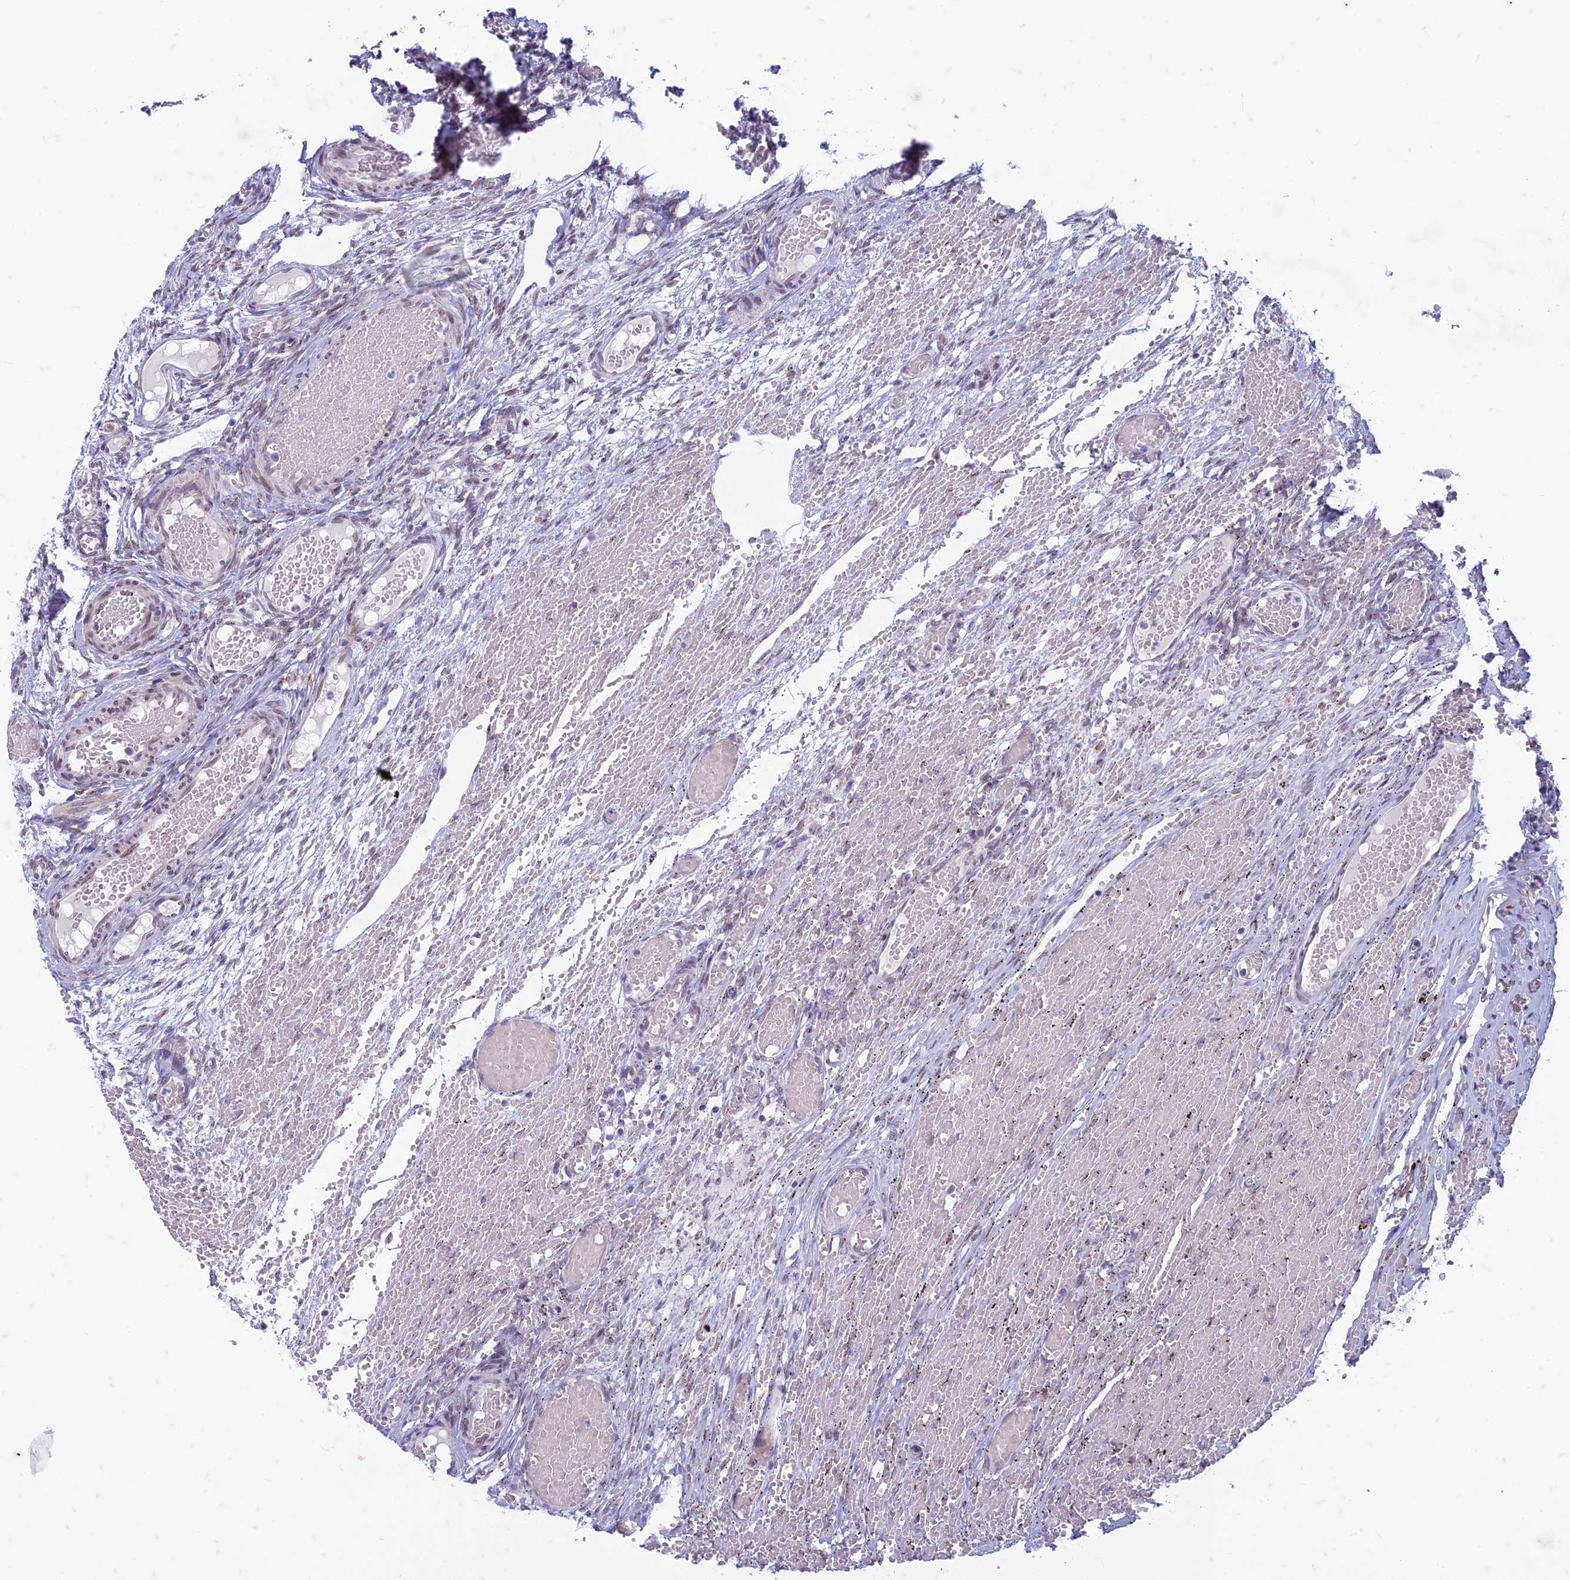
{"staining": {"intensity": "moderate", "quantity": ">75%", "location": "cytoplasmic/membranous"}, "tissue": "ovary", "cell_type": "Follicle cells", "image_type": "normal", "snomed": [{"axis": "morphology", "description": "Adenocarcinoma, NOS"}, {"axis": "topography", "description": "Endometrium"}], "caption": "The micrograph demonstrates immunohistochemical staining of normal ovary. There is moderate cytoplasmic/membranous staining is present in about >75% of follicle cells. Immunohistochemistry (ihc) stains the protein in brown and the nuclei are stained blue.", "gene": "FAM3C", "patient": {"sex": "female", "age": 32}}